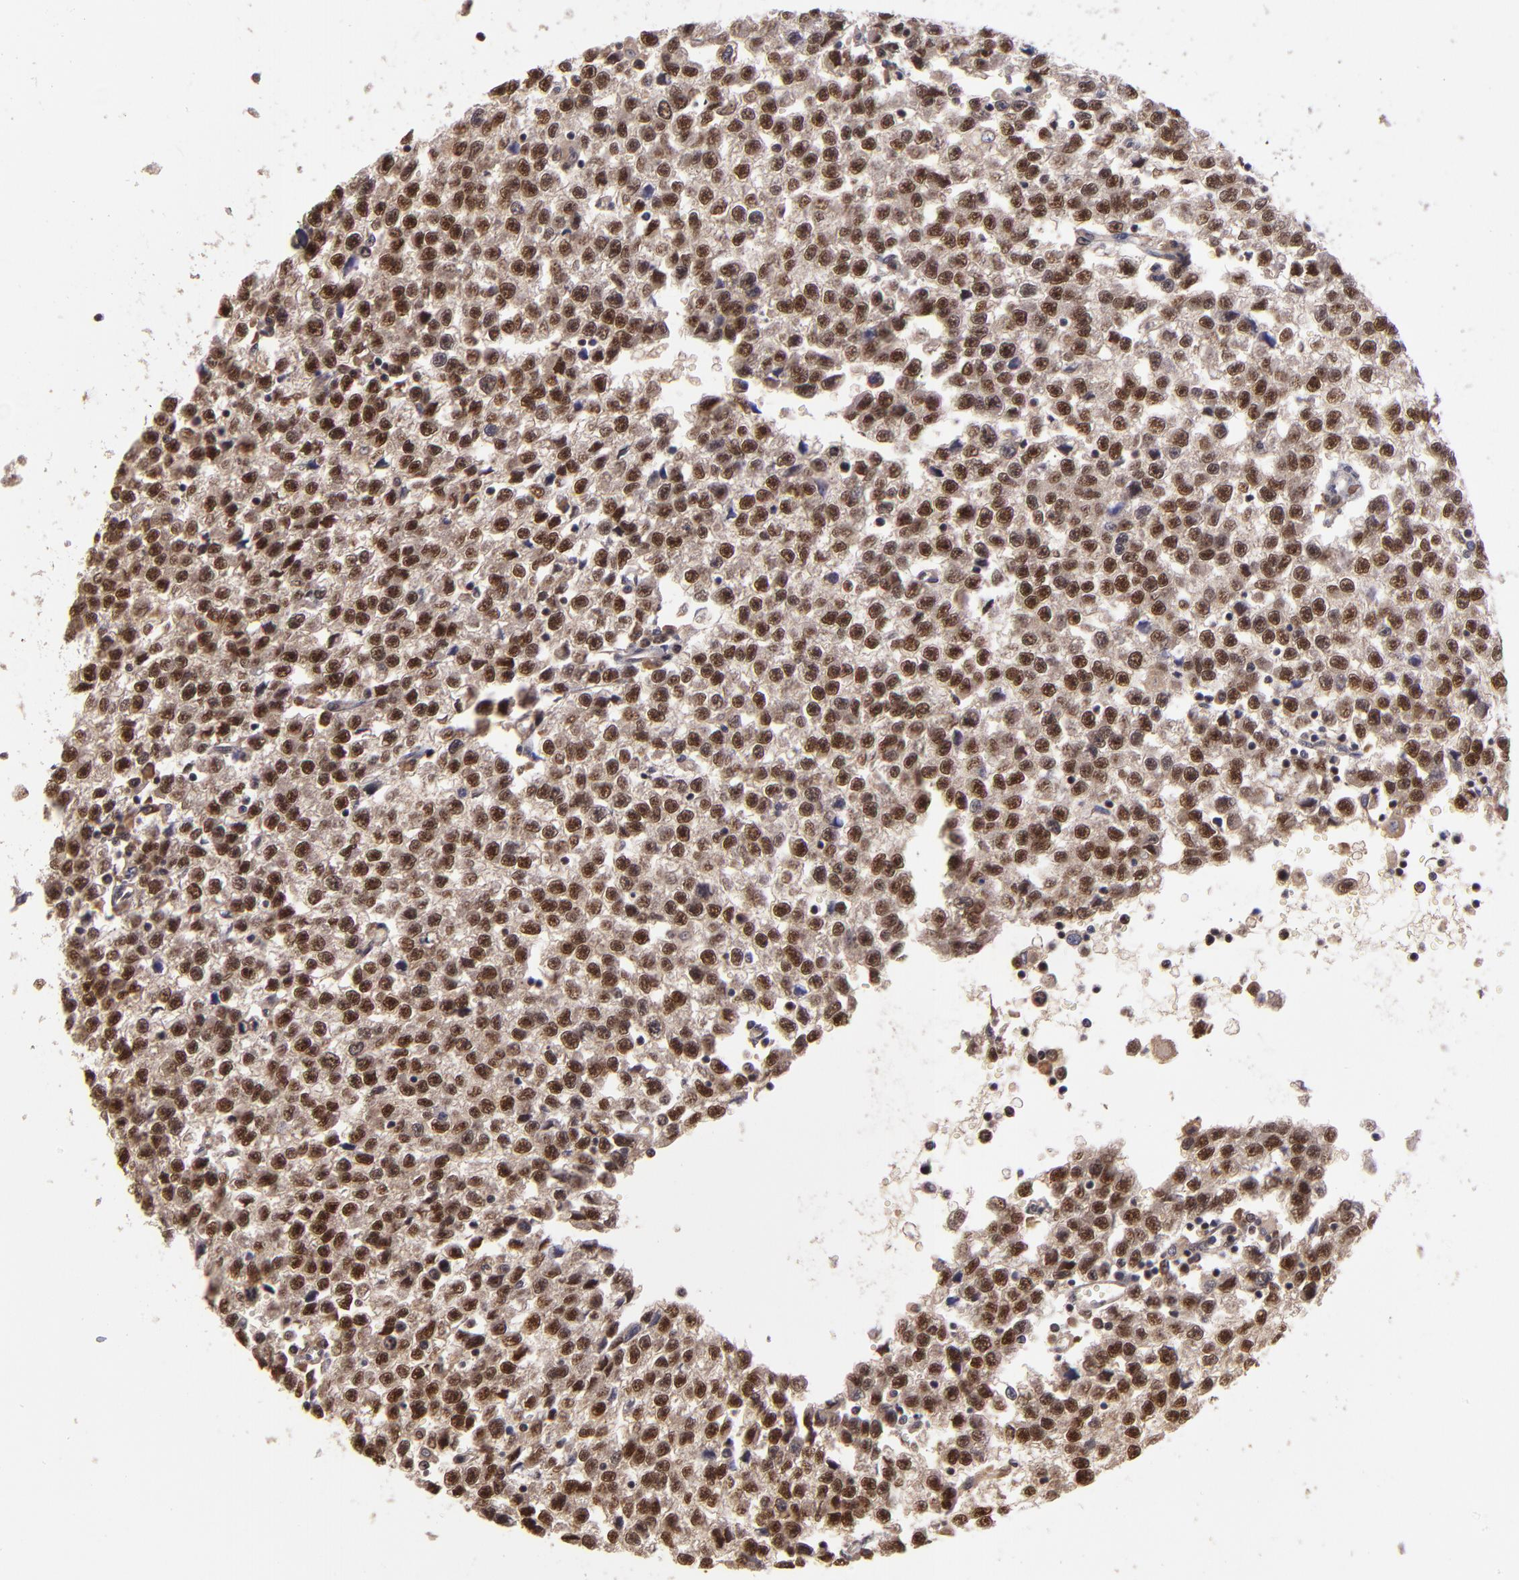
{"staining": {"intensity": "strong", "quantity": ">75%", "location": "nuclear"}, "tissue": "testis cancer", "cell_type": "Tumor cells", "image_type": "cancer", "snomed": [{"axis": "morphology", "description": "Seminoma, NOS"}, {"axis": "topography", "description": "Testis"}], "caption": "Testis cancer (seminoma) tissue reveals strong nuclear positivity in approximately >75% of tumor cells, visualized by immunohistochemistry. (DAB IHC, brown staining for protein, blue staining for nuclei).", "gene": "ABHD12B", "patient": {"sex": "male", "age": 35}}